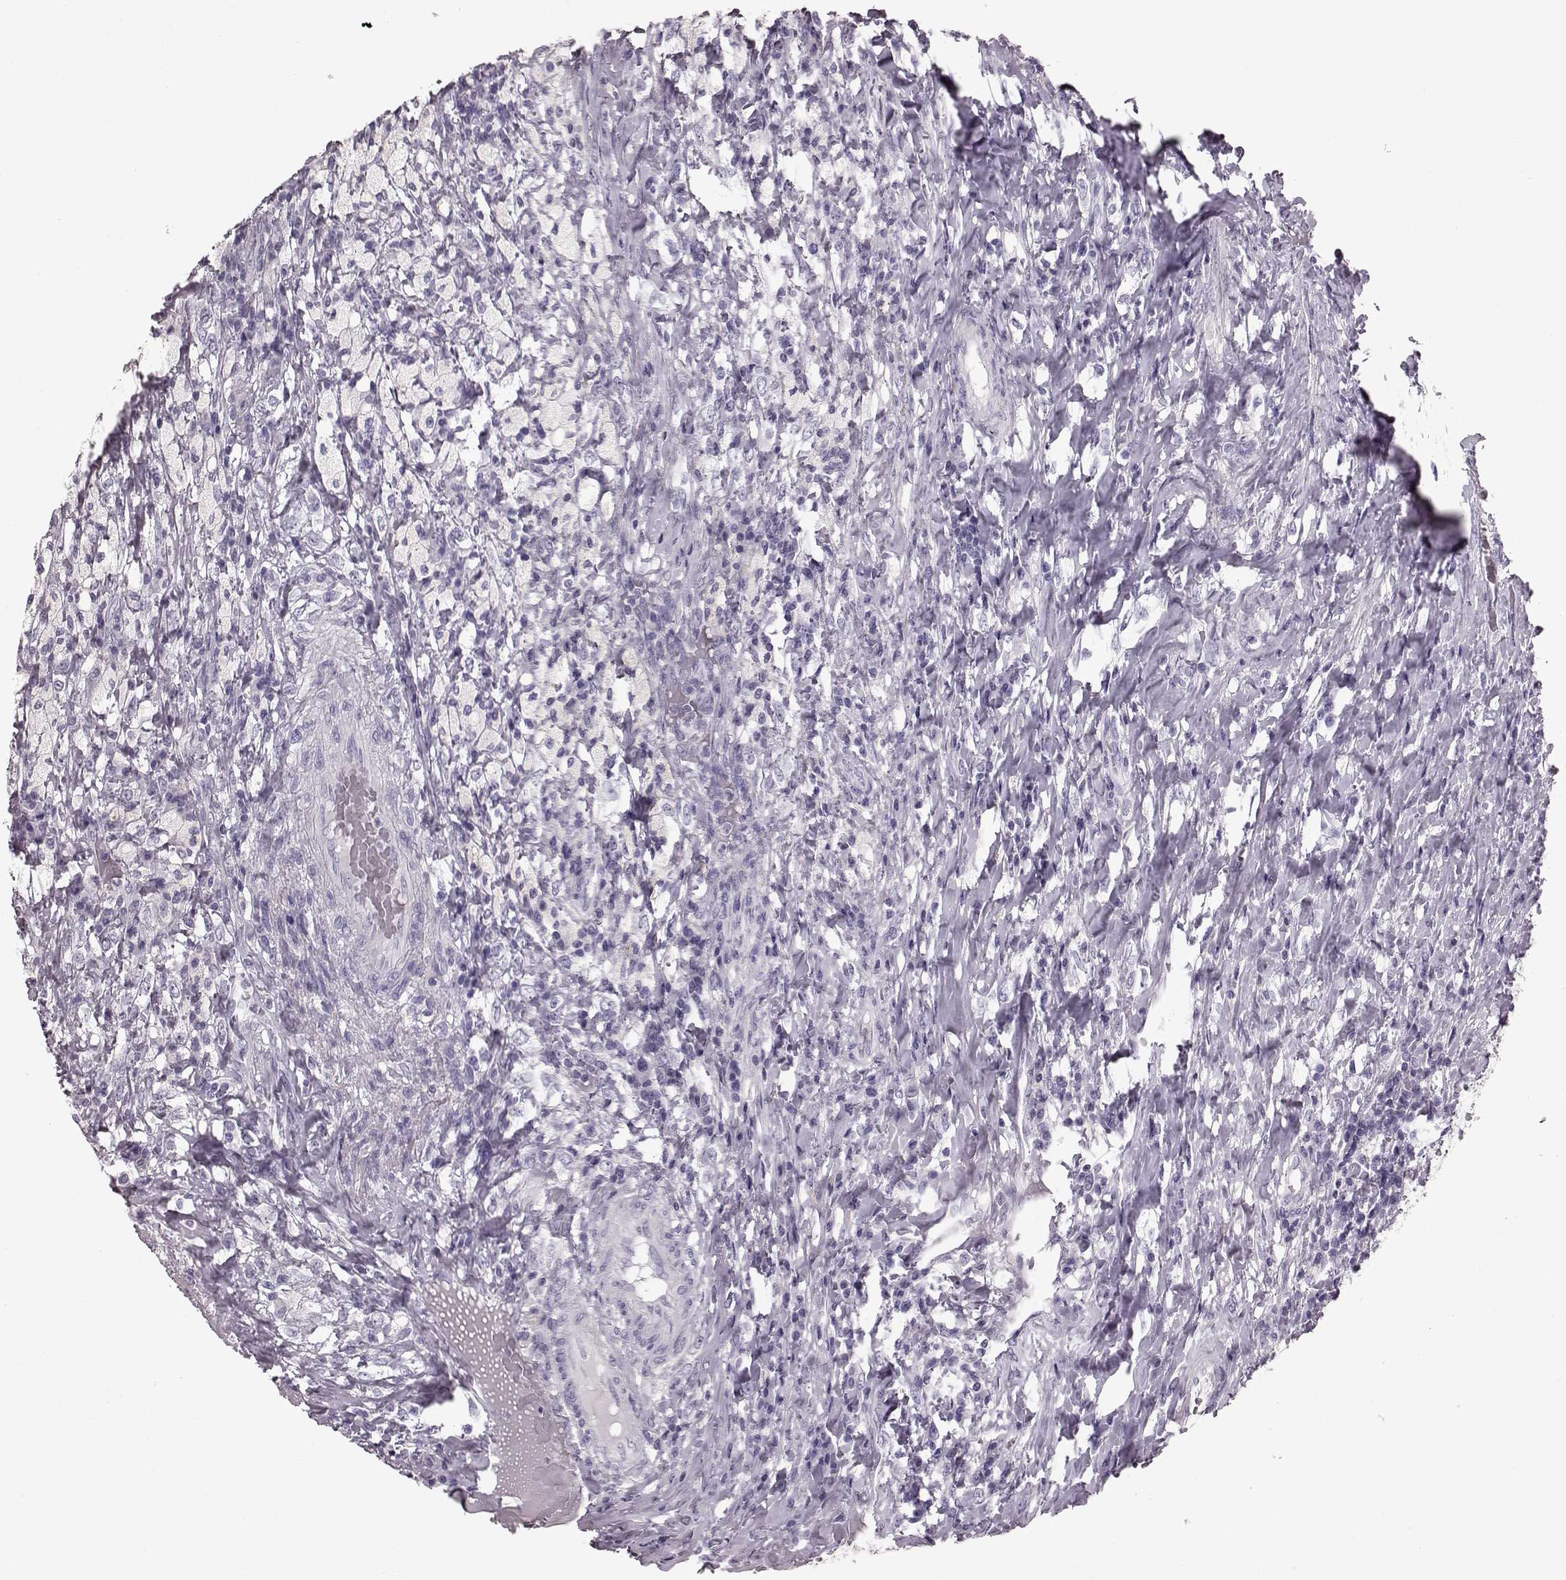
{"staining": {"intensity": "negative", "quantity": "none", "location": "none"}, "tissue": "testis cancer", "cell_type": "Tumor cells", "image_type": "cancer", "snomed": [{"axis": "morphology", "description": "Necrosis, NOS"}, {"axis": "morphology", "description": "Carcinoma, Embryonal, NOS"}, {"axis": "topography", "description": "Testis"}], "caption": "IHC of testis cancer reveals no positivity in tumor cells.", "gene": "CRYBA2", "patient": {"sex": "male", "age": 19}}